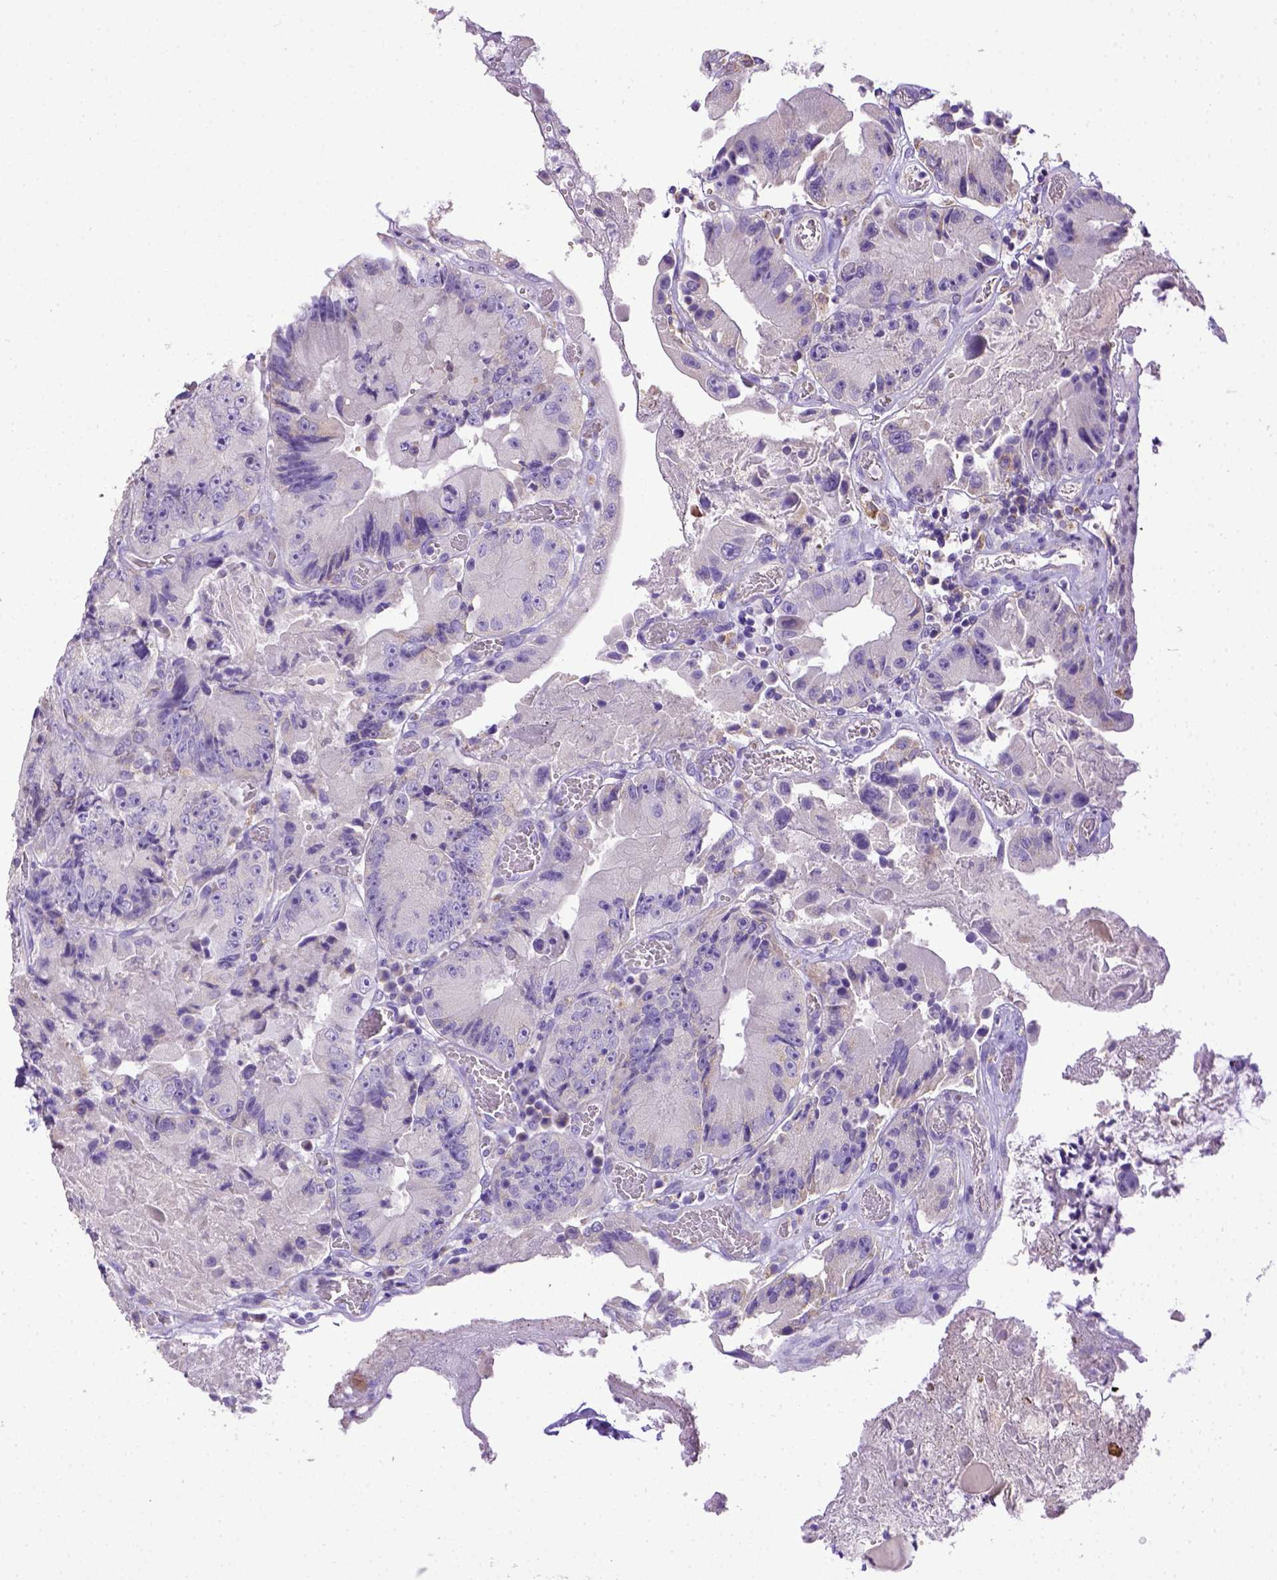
{"staining": {"intensity": "negative", "quantity": "none", "location": "none"}, "tissue": "colorectal cancer", "cell_type": "Tumor cells", "image_type": "cancer", "snomed": [{"axis": "morphology", "description": "Adenocarcinoma, NOS"}, {"axis": "topography", "description": "Colon"}], "caption": "There is no significant positivity in tumor cells of colorectal cancer (adenocarcinoma).", "gene": "SPEF1", "patient": {"sex": "female", "age": 86}}